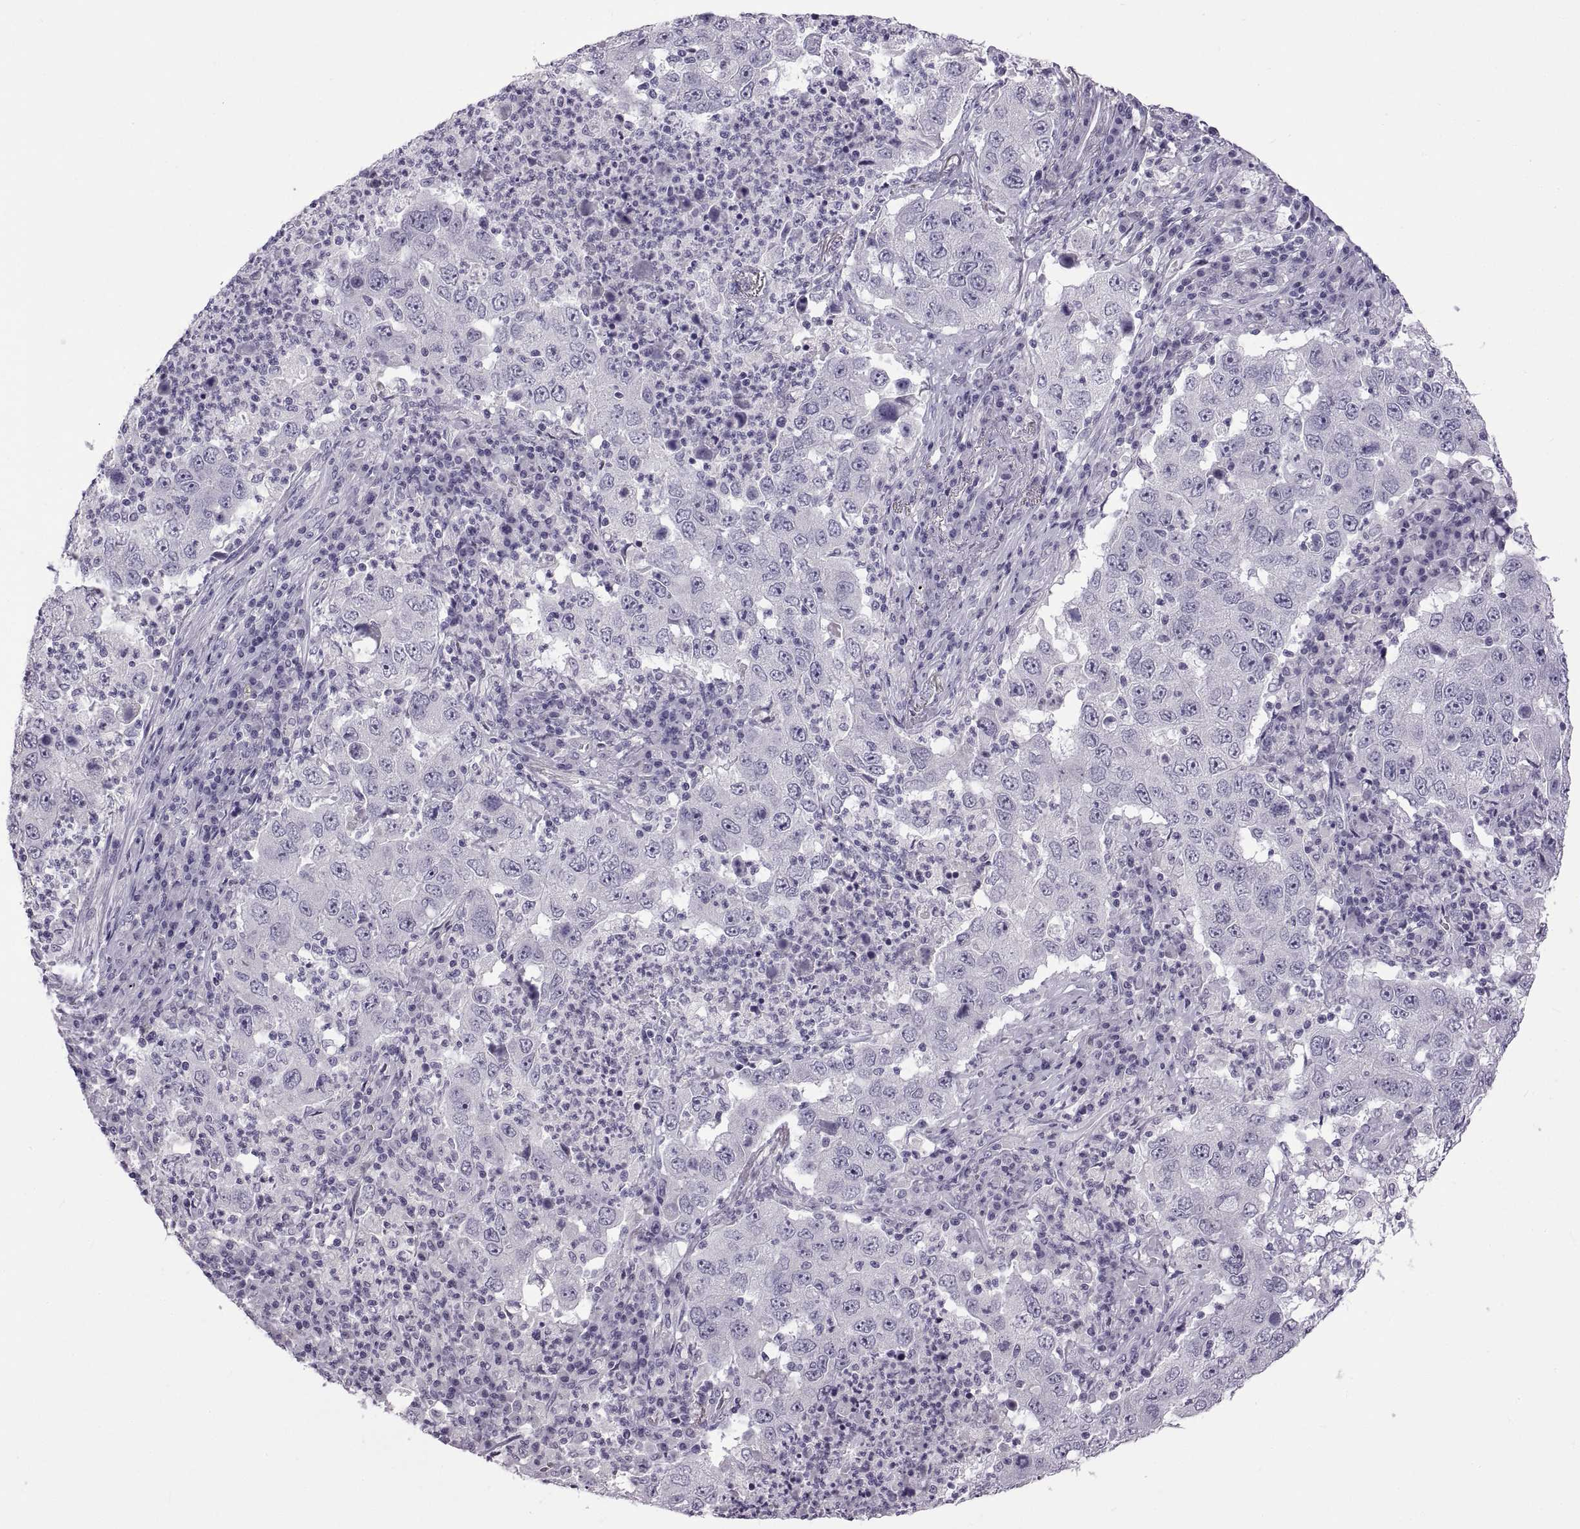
{"staining": {"intensity": "negative", "quantity": "none", "location": "none"}, "tissue": "lung cancer", "cell_type": "Tumor cells", "image_type": "cancer", "snomed": [{"axis": "morphology", "description": "Adenocarcinoma, NOS"}, {"axis": "topography", "description": "Lung"}], "caption": "IHC micrograph of human lung cancer stained for a protein (brown), which displays no positivity in tumor cells.", "gene": "RDM1", "patient": {"sex": "male", "age": 73}}